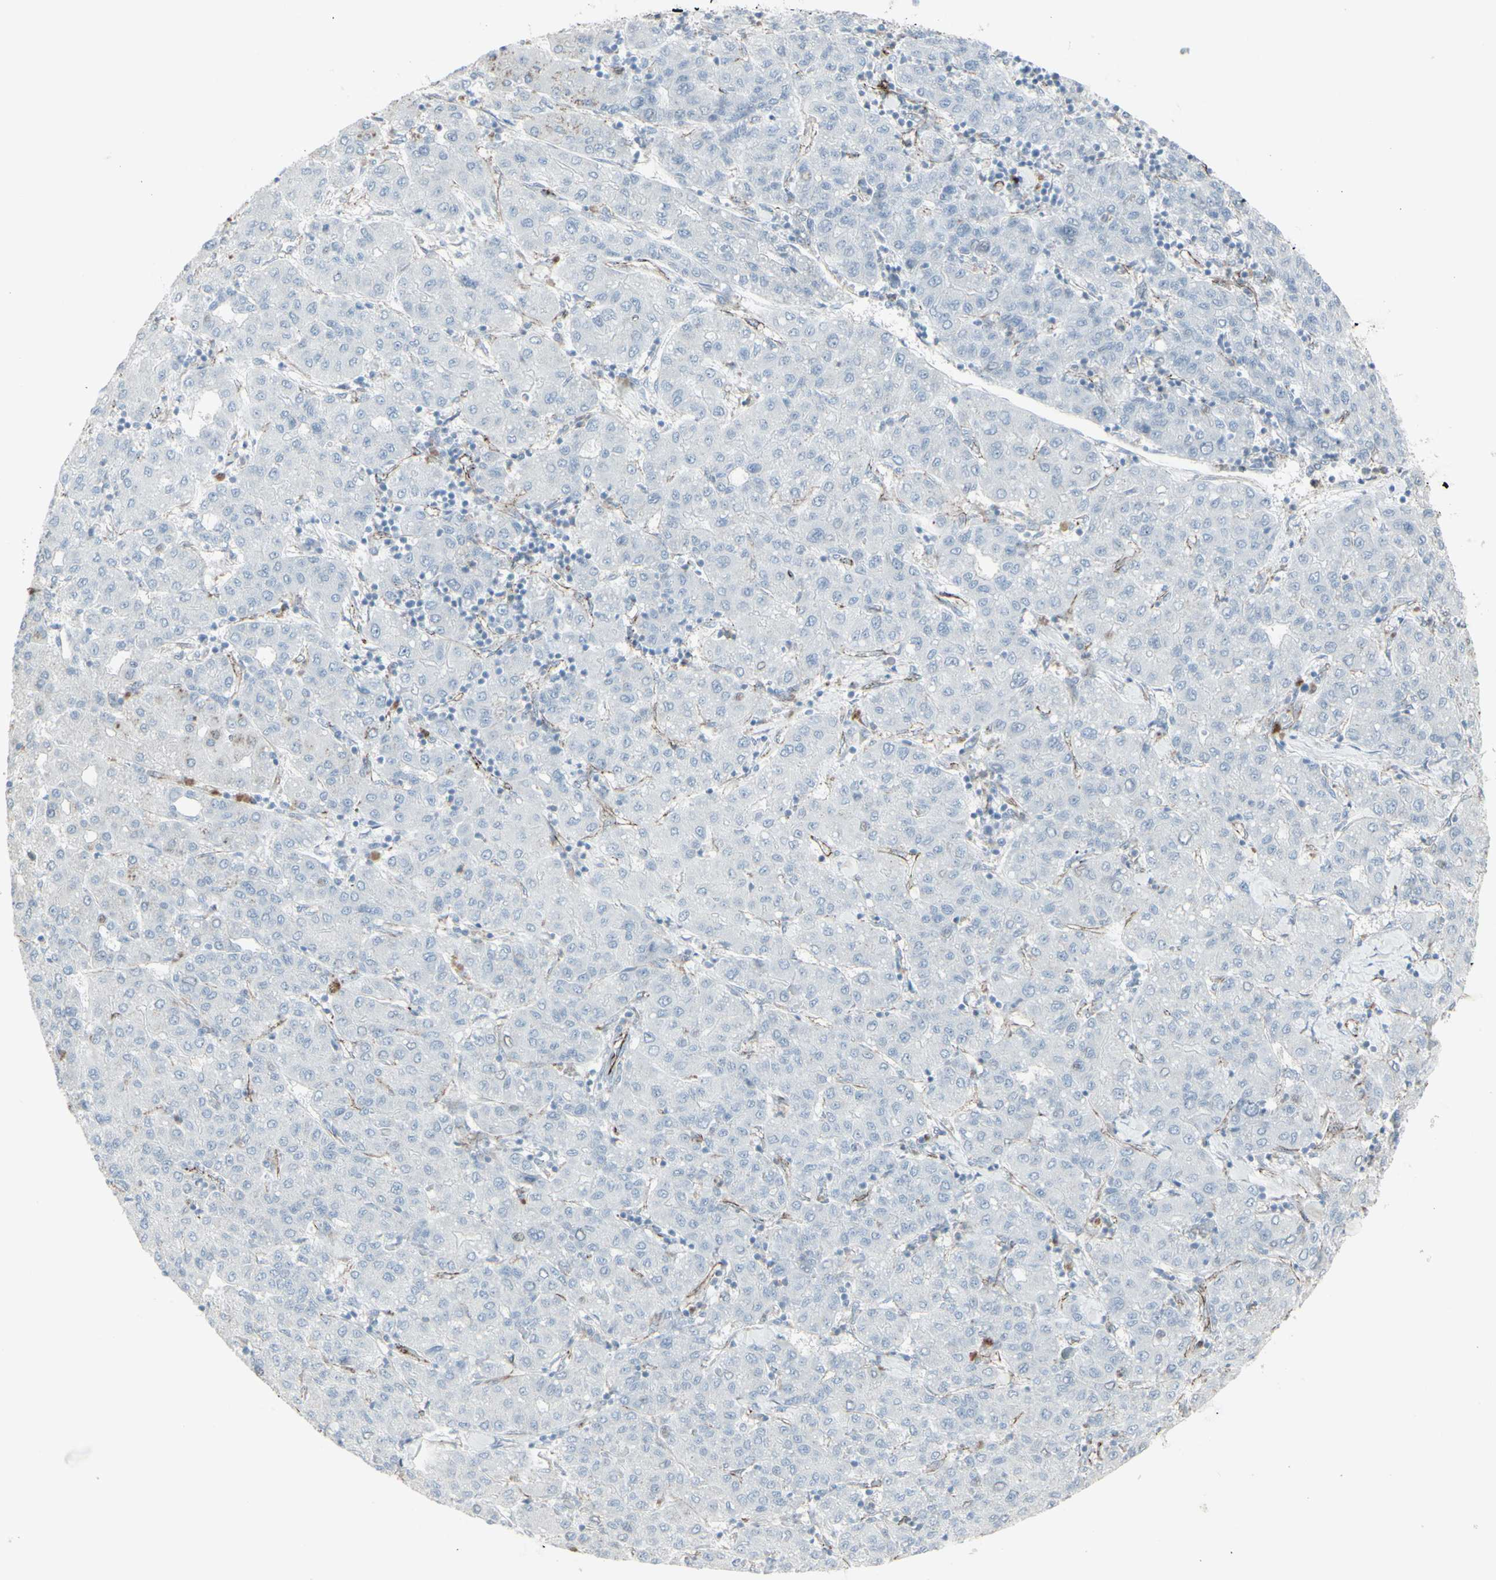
{"staining": {"intensity": "negative", "quantity": "none", "location": "none"}, "tissue": "liver cancer", "cell_type": "Tumor cells", "image_type": "cancer", "snomed": [{"axis": "morphology", "description": "Carcinoma, Hepatocellular, NOS"}, {"axis": "topography", "description": "Liver"}], "caption": "Photomicrograph shows no significant protein expression in tumor cells of hepatocellular carcinoma (liver). Nuclei are stained in blue.", "gene": "GJA1", "patient": {"sex": "male", "age": 65}}